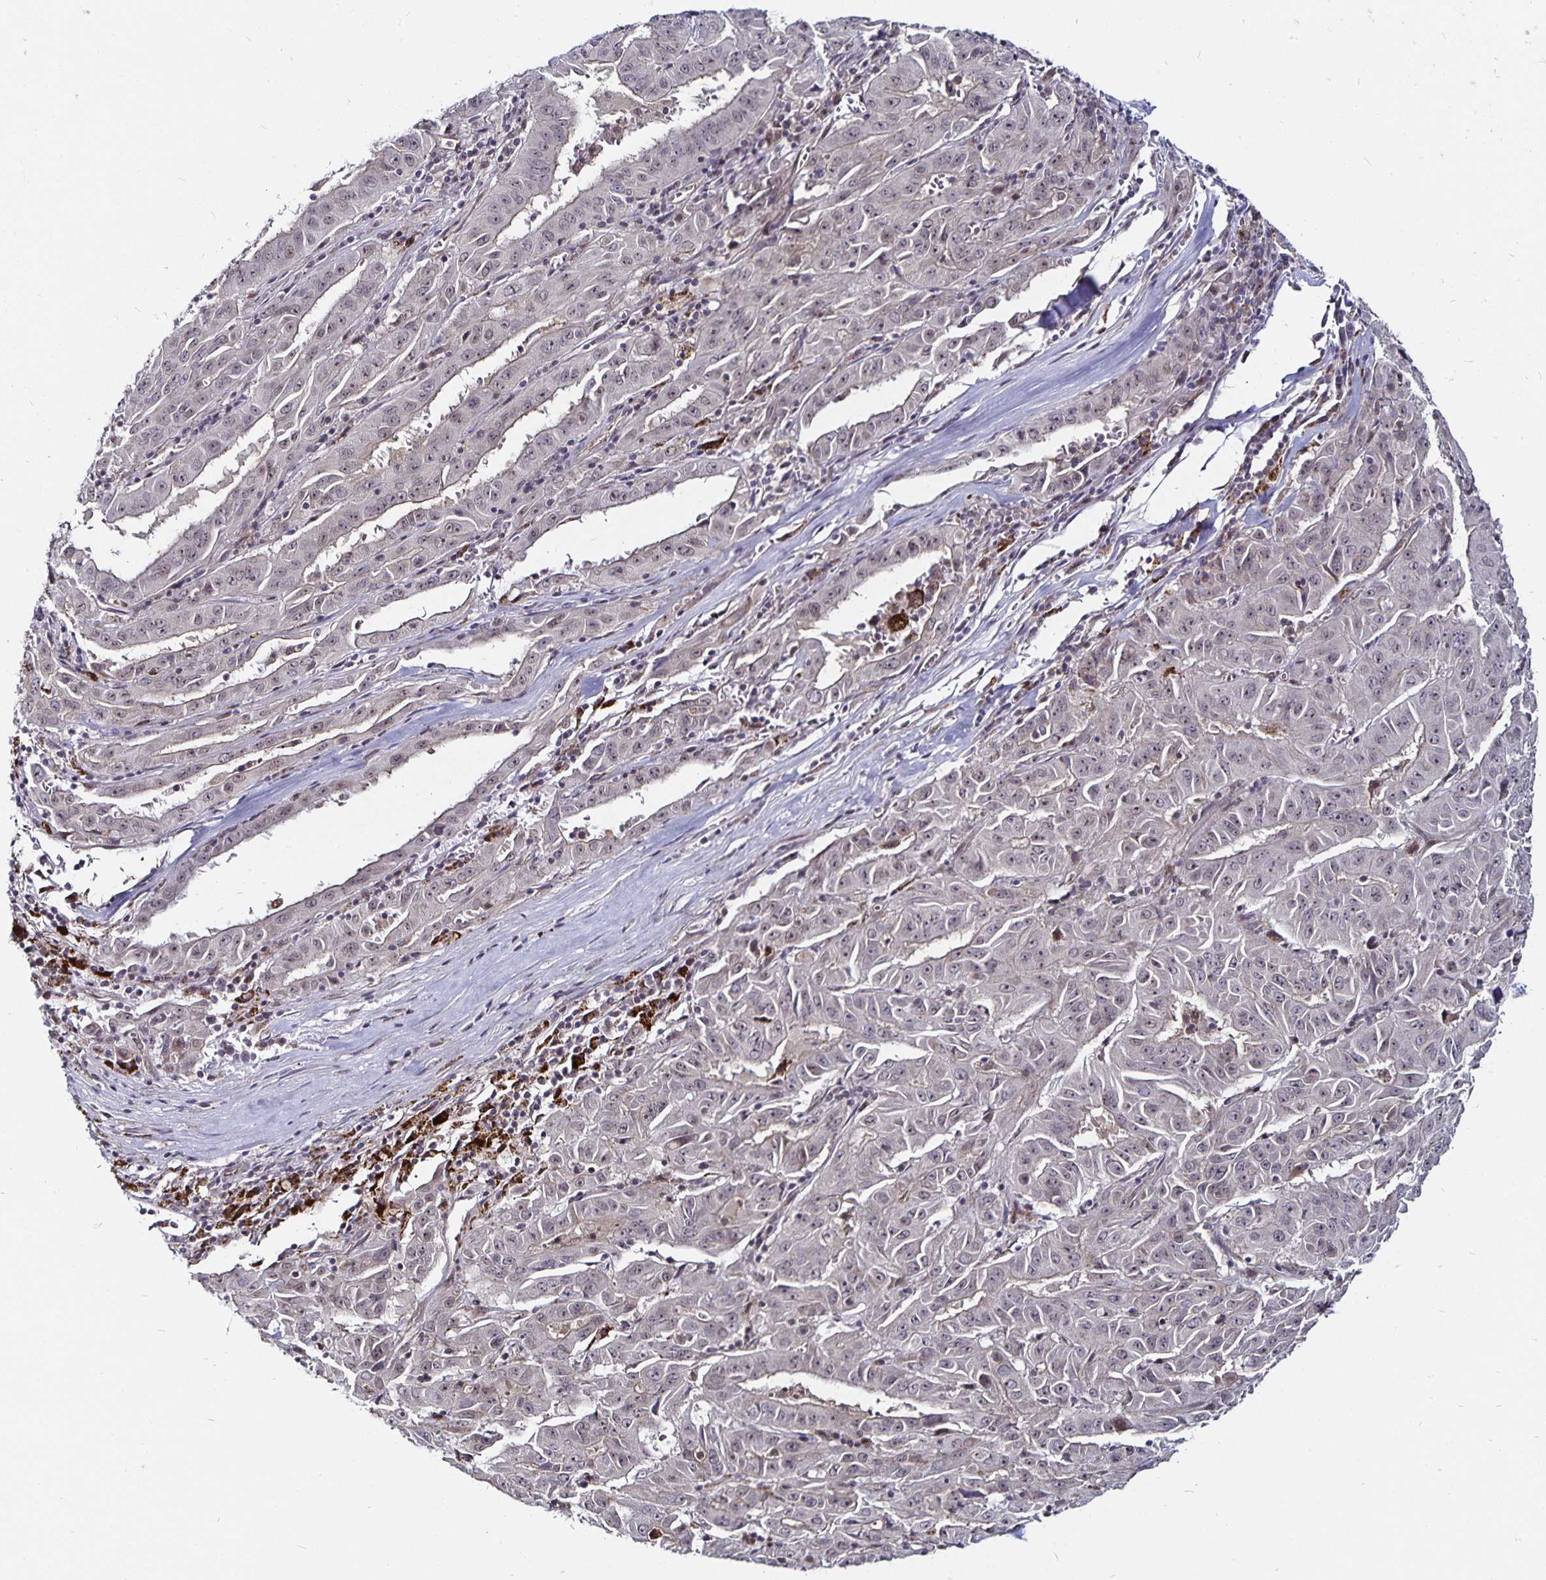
{"staining": {"intensity": "negative", "quantity": "none", "location": "none"}, "tissue": "pancreatic cancer", "cell_type": "Tumor cells", "image_type": "cancer", "snomed": [{"axis": "morphology", "description": "Adenocarcinoma, NOS"}, {"axis": "topography", "description": "Pancreas"}], "caption": "IHC of pancreatic adenocarcinoma exhibits no positivity in tumor cells.", "gene": "CYP27A1", "patient": {"sex": "male", "age": 63}}